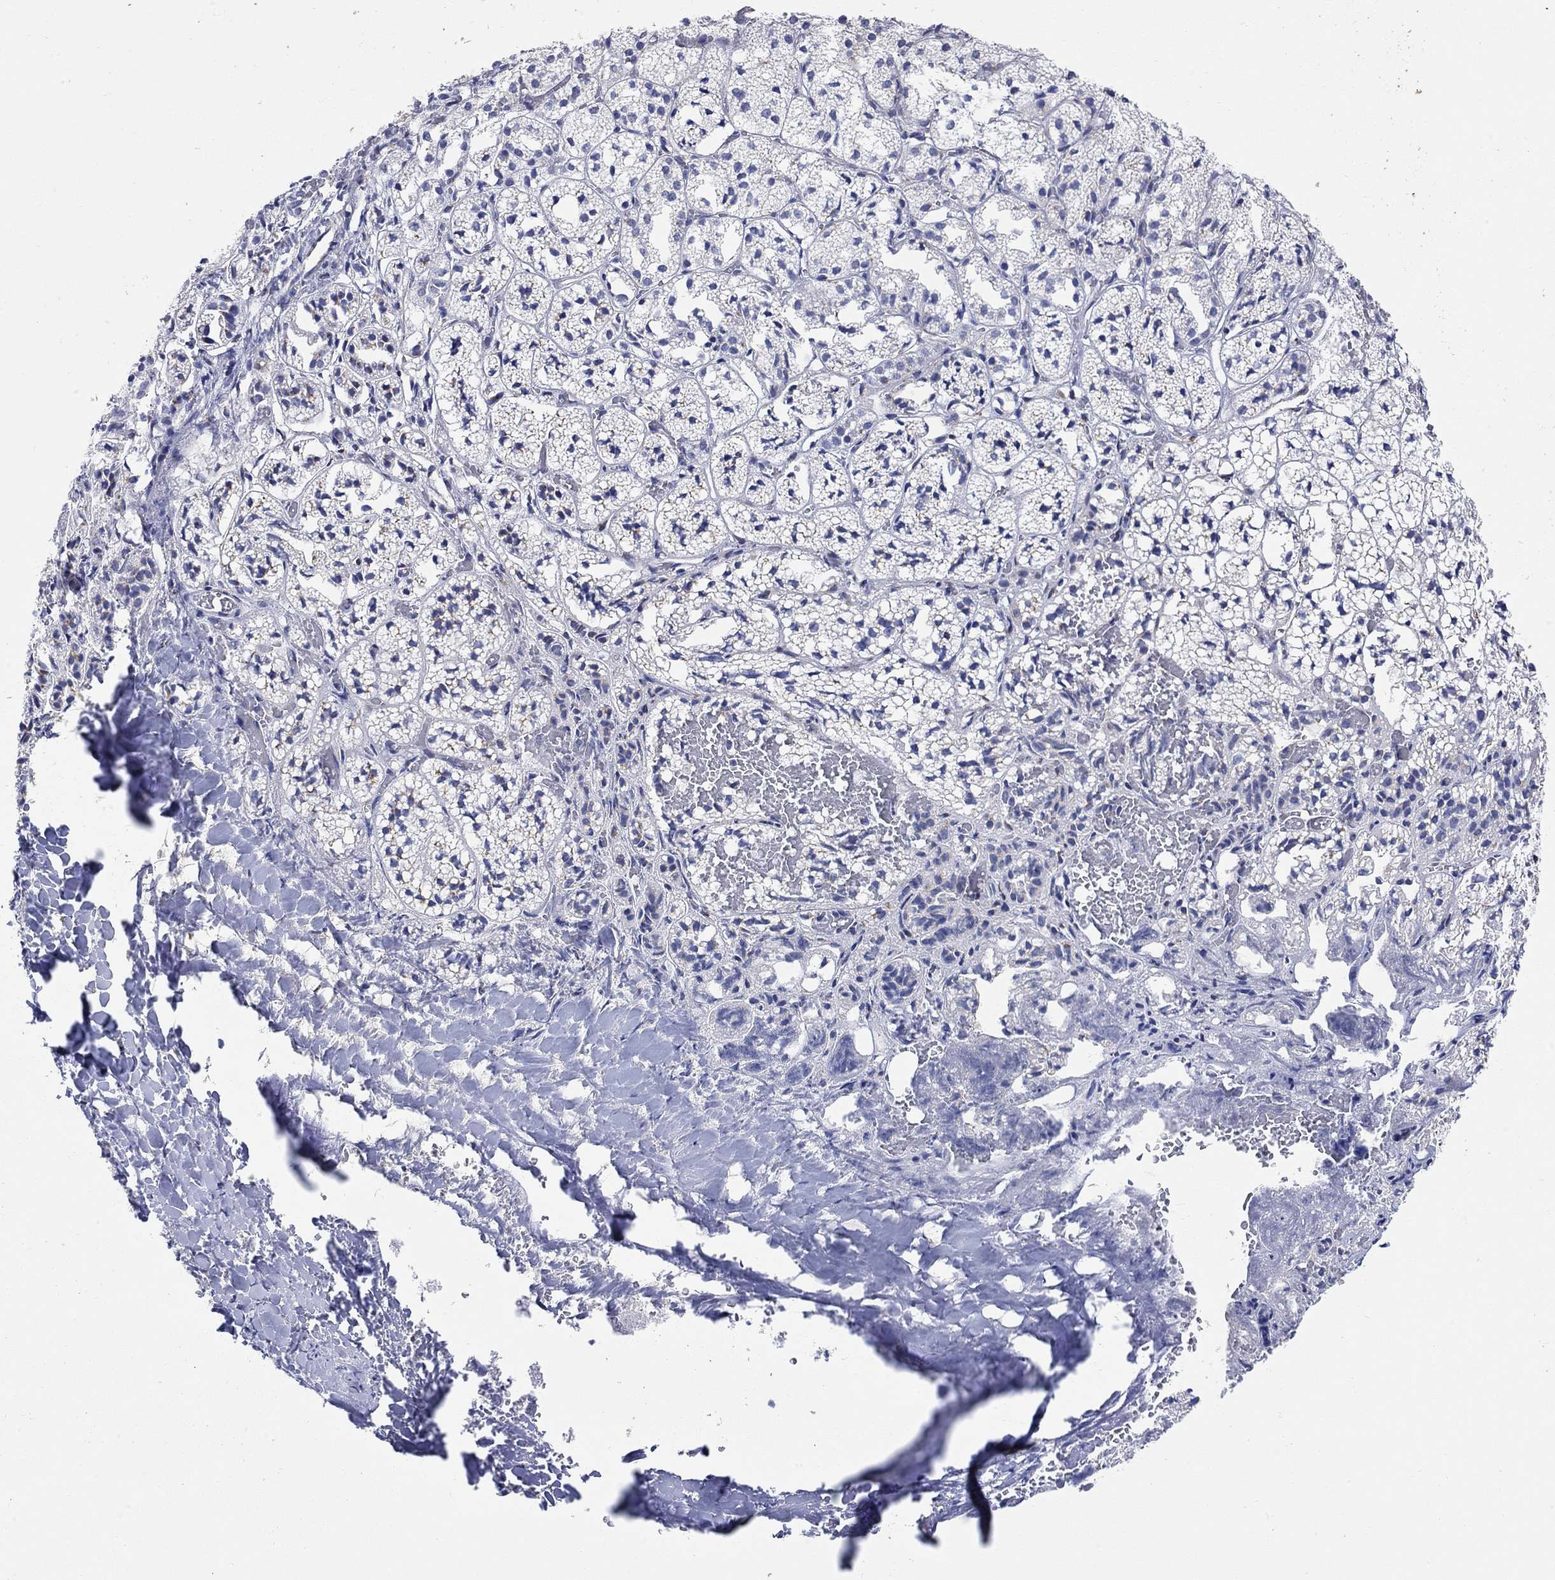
{"staining": {"intensity": "weak", "quantity": "<25%", "location": "cytoplasmic/membranous"}, "tissue": "adrenal gland", "cell_type": "Glandular cells", "image_type": "normal", "snomed": [{"axis": "morphology", "description": "Normal tissue, NOS"}, {"axis": "topography", "description": "Adrenal gland"}], "caption": "Normal adrenal gland was stained to show a protein in brown. There is no significant staining in glandular cells. (DAB immunohistochemistry, high magnification).", "gene": "KRT222", "patient": {"sex": "male", "age": 53}}